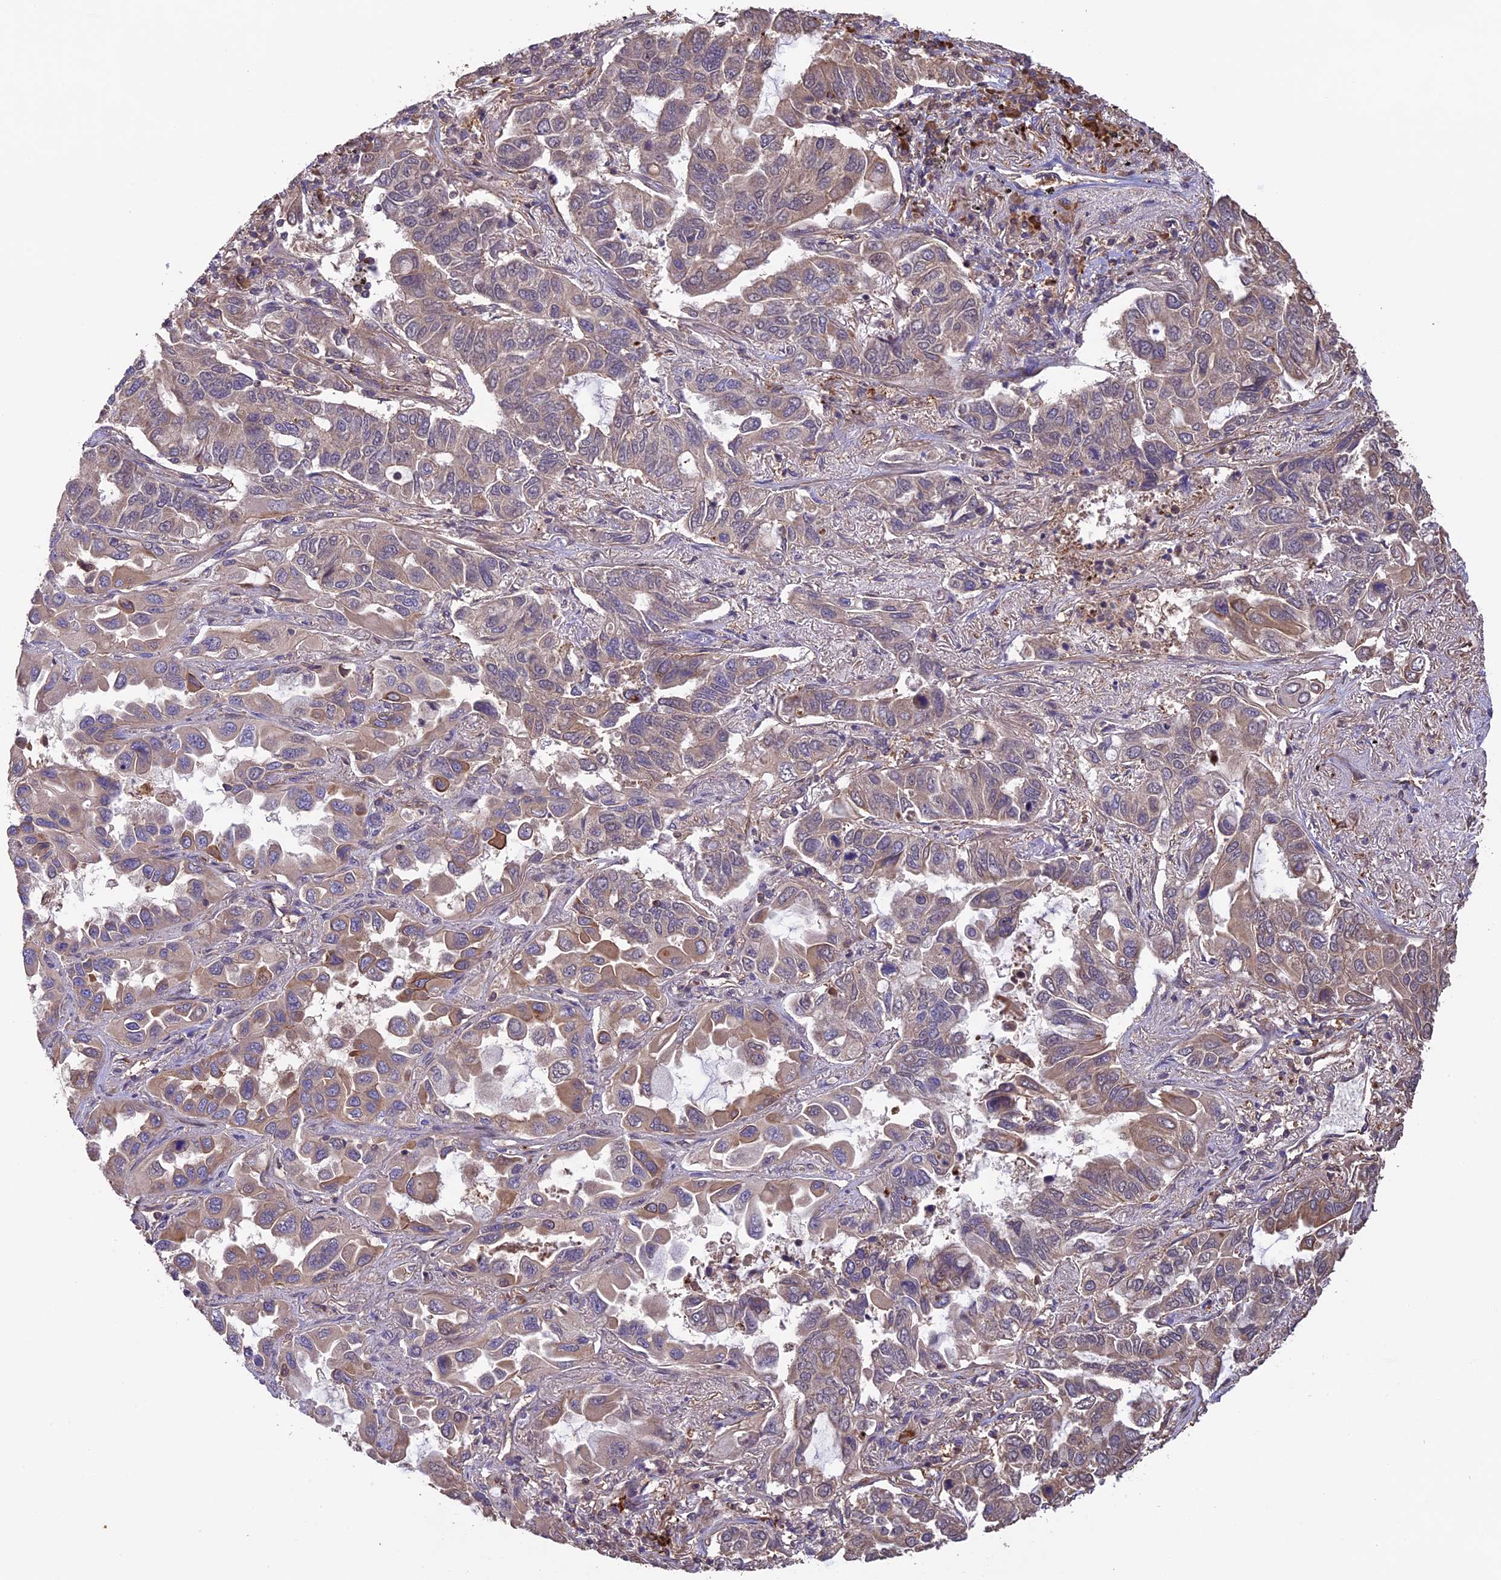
{"staining": {"intensity": "weak", "quantity": "25%-75%", "location": "cytoplasmic/membranous"}, "tissue": "lung cancer", "cell_type": "Tumor cells", "image_type": "cancer", "snomed": [{"axis": "morphology", "description": "Adenocarcinoma, NOS"}, {"axis": "topography", "description": "Lung"}], "caption": "Lung adenocarcinoma stained for a protein exhibits weak cytoplasmic/membranous positivity in tumor cells.", "gene": "GAS8", "patient": {"sex": "male", "age": 64}}